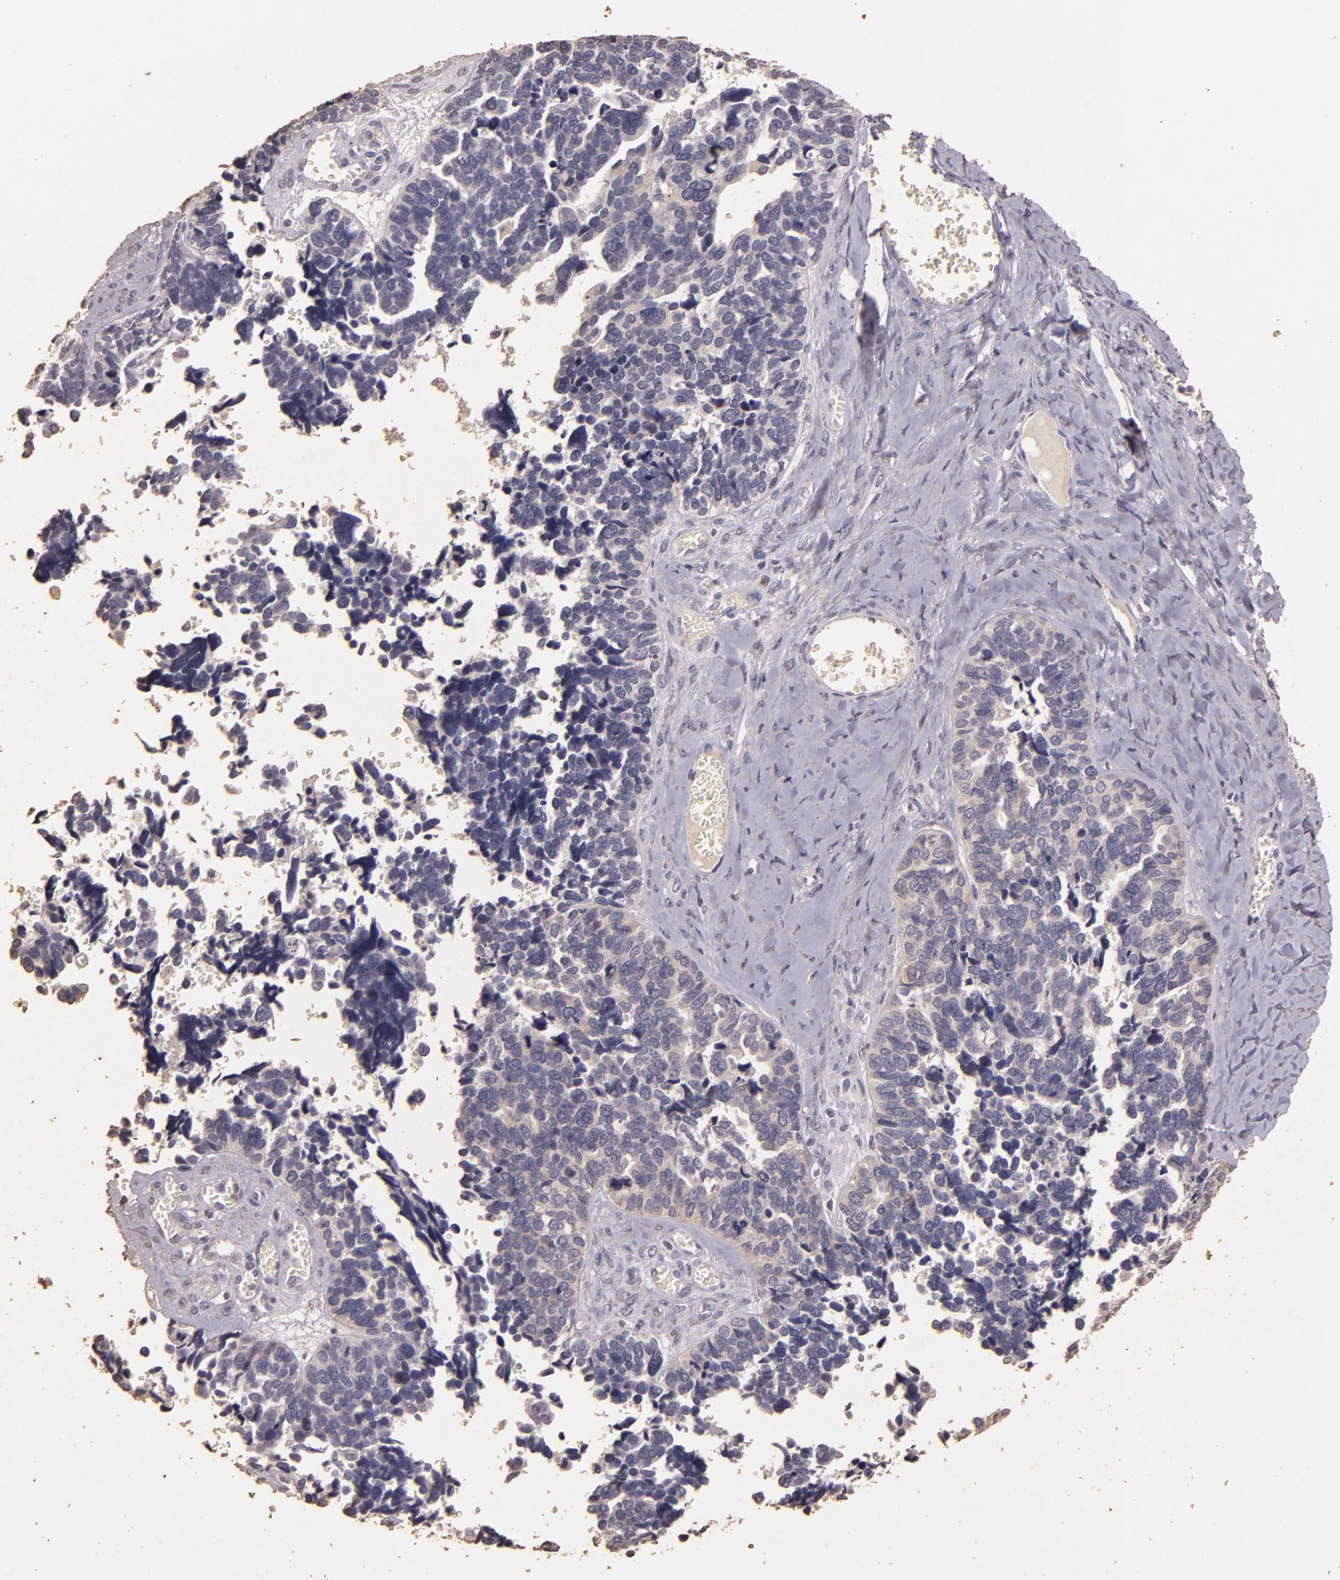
{"staining": {"intensity": "negative", "quantity": "none", "location": "none"}, "tissue": "ovarian cancer", "cell_type": "Tumor cells", "image_type": "cancer", "snomed": [{"axis": "morphology", "description": "Cystadenocarcinoma, serous, NOS"}, {"axis": "topography", "description": "Ovary"}], "caption": "Ovarian cancer was stained to show a protein in brown. There is no significant positivity in tumor cells. (Stains: DAB IHC with hematoxylin counter stain, Microscopy: brightfield microscopy at high magnification).", "gene": "BCL2L13", "patient": {"sex": "female", "age": 77}}